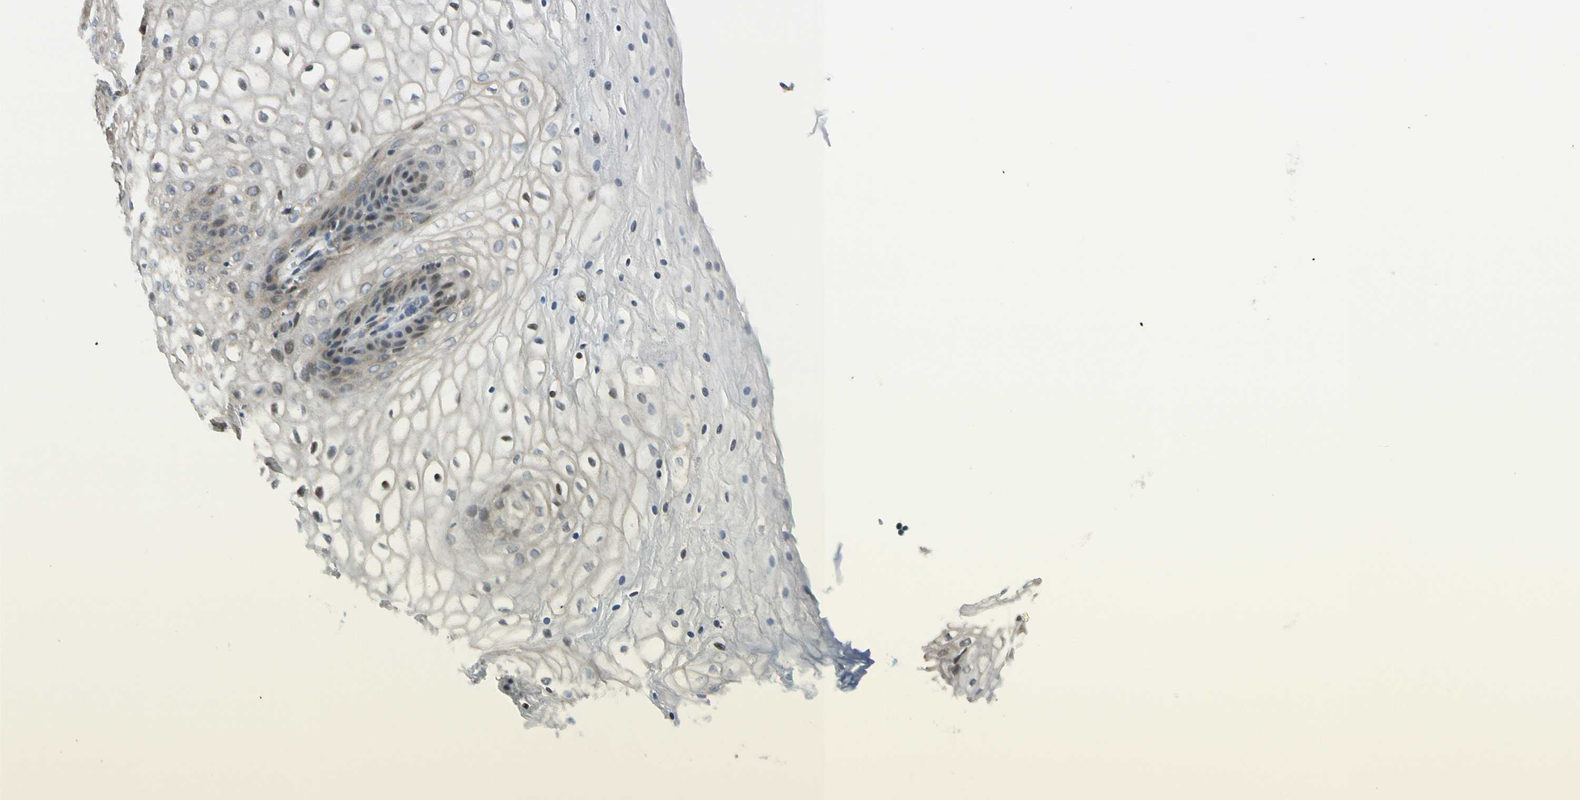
{"staining": {"intensity": "weak", "quantity": "25%-75%", "location": "nuclear"}, "tissue": "vagina", "cell_type": "Squamous epithelial cells", "image_type": "normal", "snomed": [{"axis": "morphology", "description": "Normal tissue, NOS"}, {"axis": "topography", "description": "Vagina"}], "caption": "Protein expression analysis of unremarkable human vagina reveals weak nuclear expression in approximately 25%-75% of squamous epithelial cells. Using DAB (brown) and hematoxylin (blue) stains, captured at high magnification using brightfield microscopy.", "gene": "NPDC1", "patient": {"sex": "female", "age": 34}}